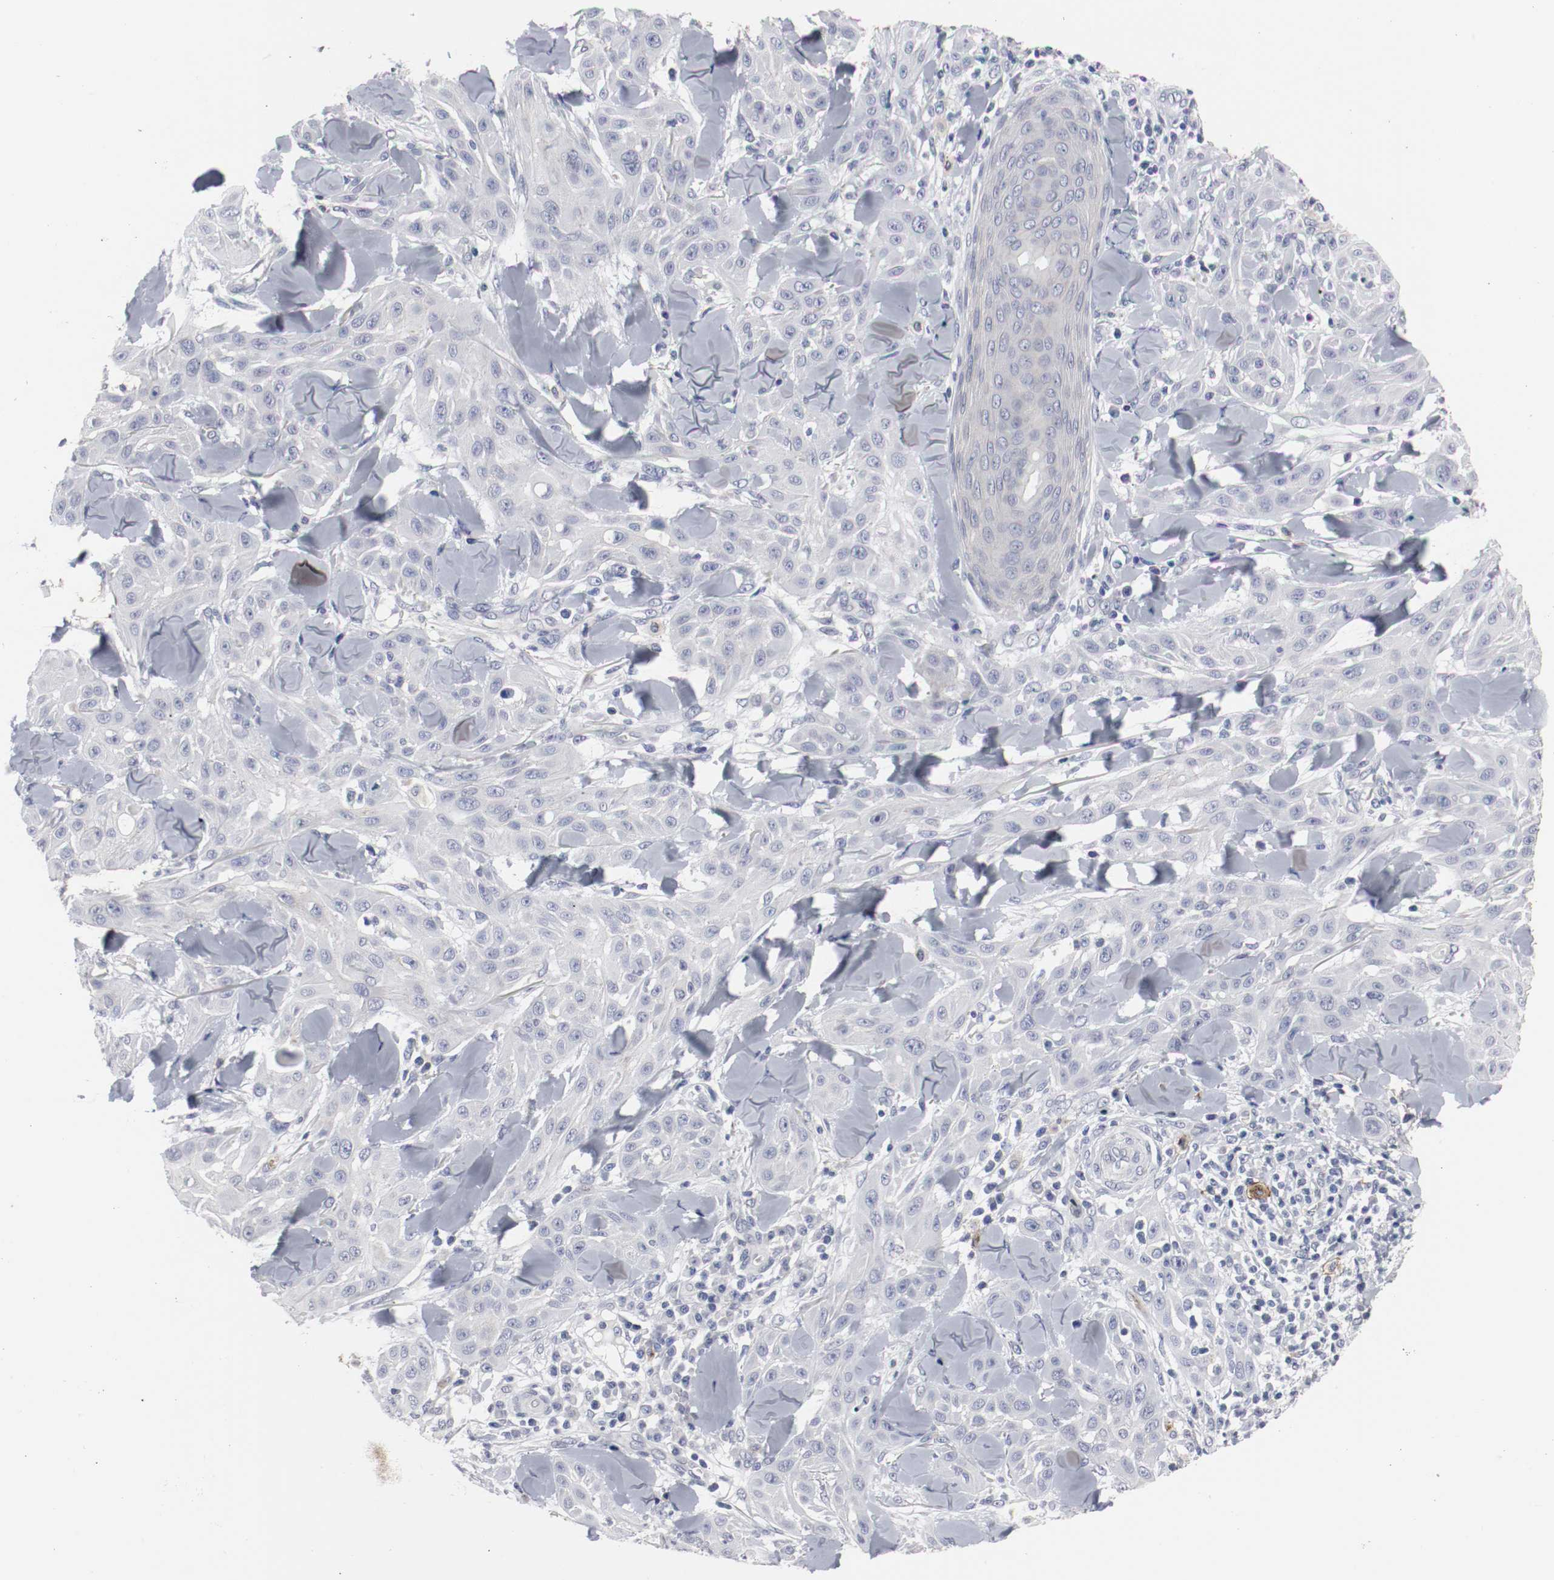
{"staining": {"intensity": "negative", "quantity": "none", "location": "none"}, "tissue": "skin cancer", "cell_type": "Tumor cells", "image_type": "cancer", "snomed": [{"axis": "morphology", "description": "Squamous cell carcinoma, NOS"}, {"axis": "topography", "description": "Skin"}], "caption": "Squamous cell carcinoma (skin) was stained to show a protein in brown. There is no significant positivity in tumor cells.", "gene": "KIT", "patient": {"sex": "male", "age": 24}}